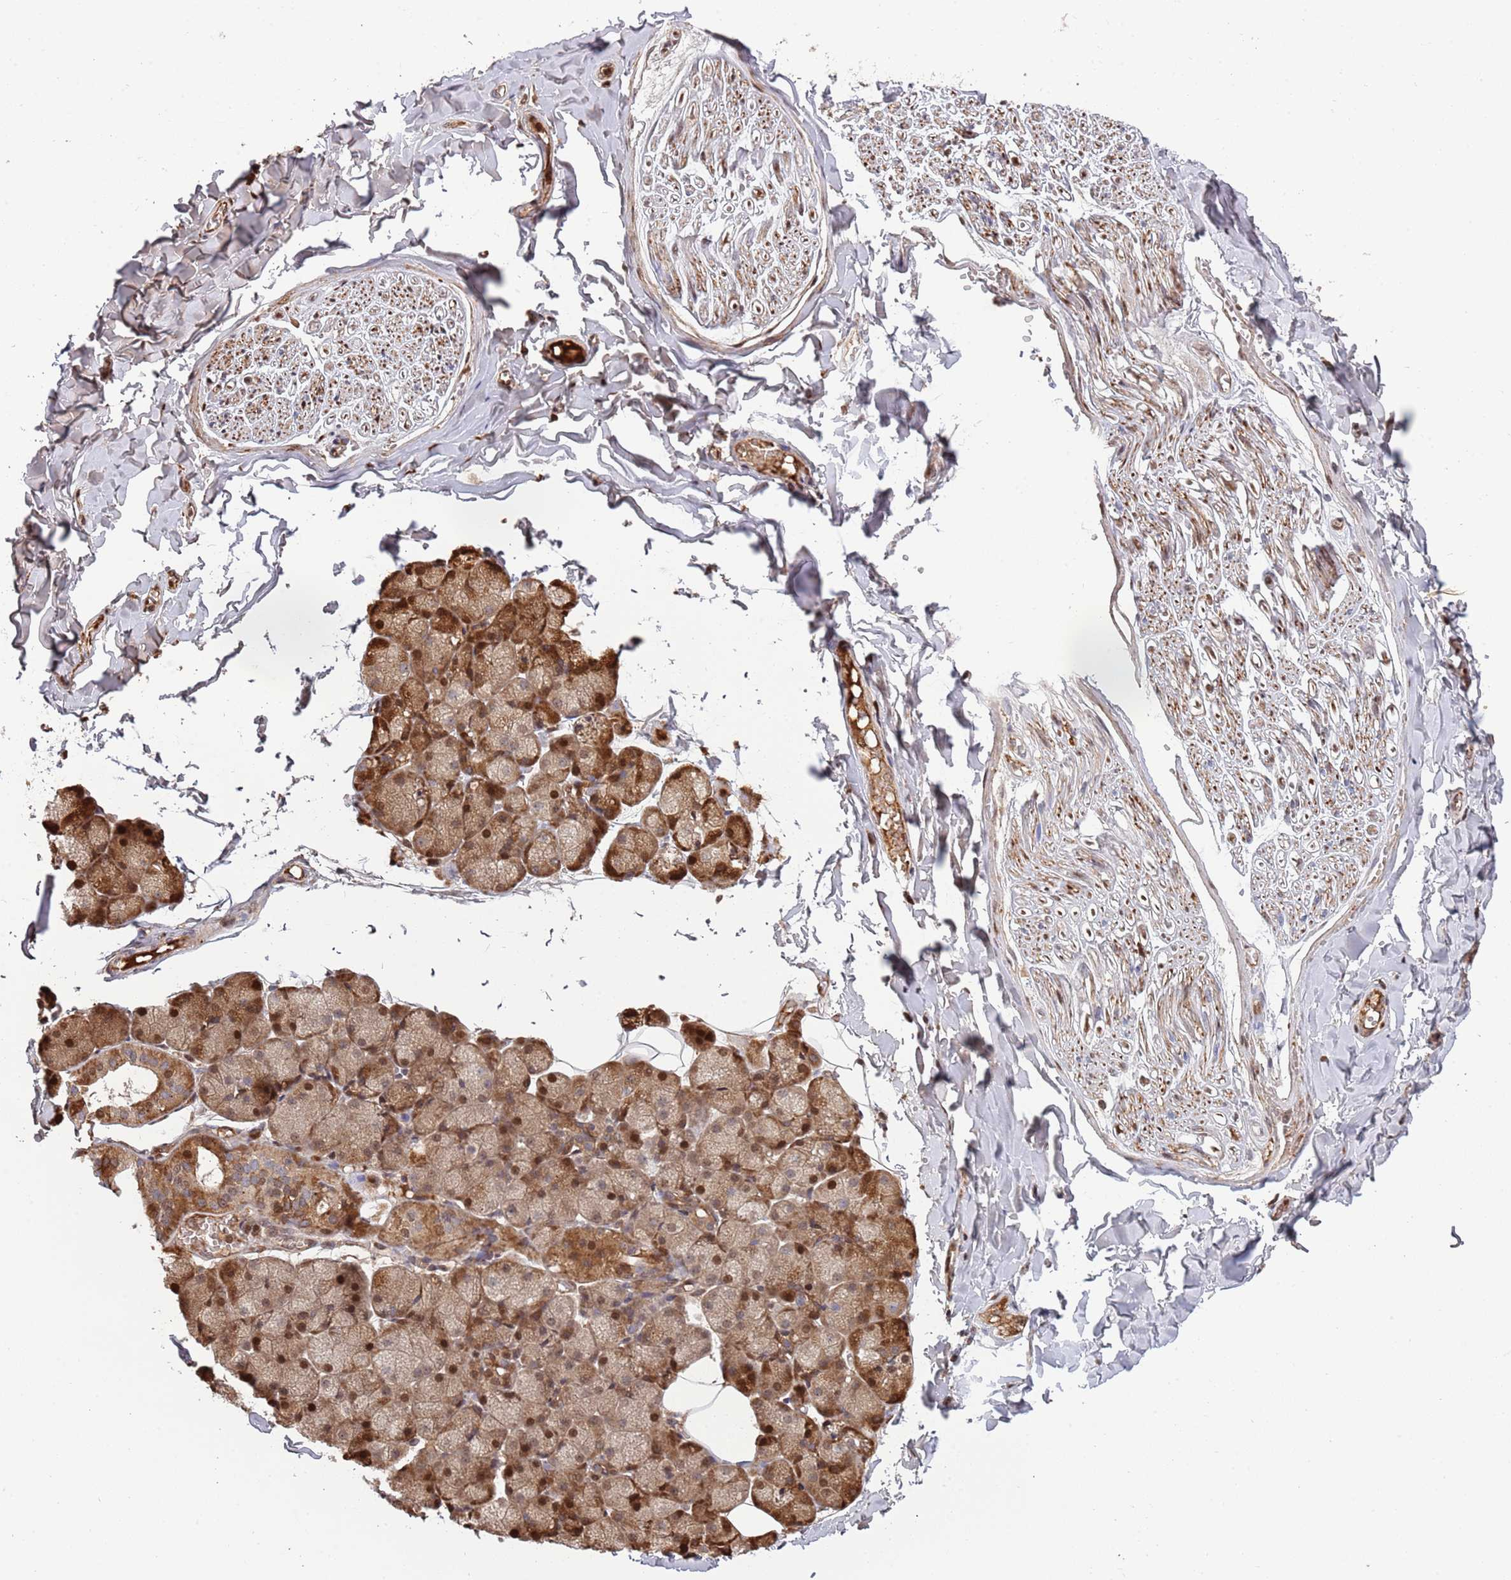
{"staining": {"intensity": "negative", "quantity": "none", "location": "none"}, "tissue": "adipose tissue", "cell_type": "Adipocytes", "image_type": "normal", "snomed": [{"axis": "morphology", "description": "Normal tissue, NOS"}, {"axis": "topography", "description": "Salivary gland"}, {"axis": "topography", "description": "Peripheral nerve tissue"}], "caption": "High magnification brightfield microscopy of benign adipose tissue stained with DAB (brown) and counterstained with hematoxylin (blue): adipocytes show no significant positivity.", "gene": "SYNDIG1L", "patient": {"sex": "male", "age": 38}}